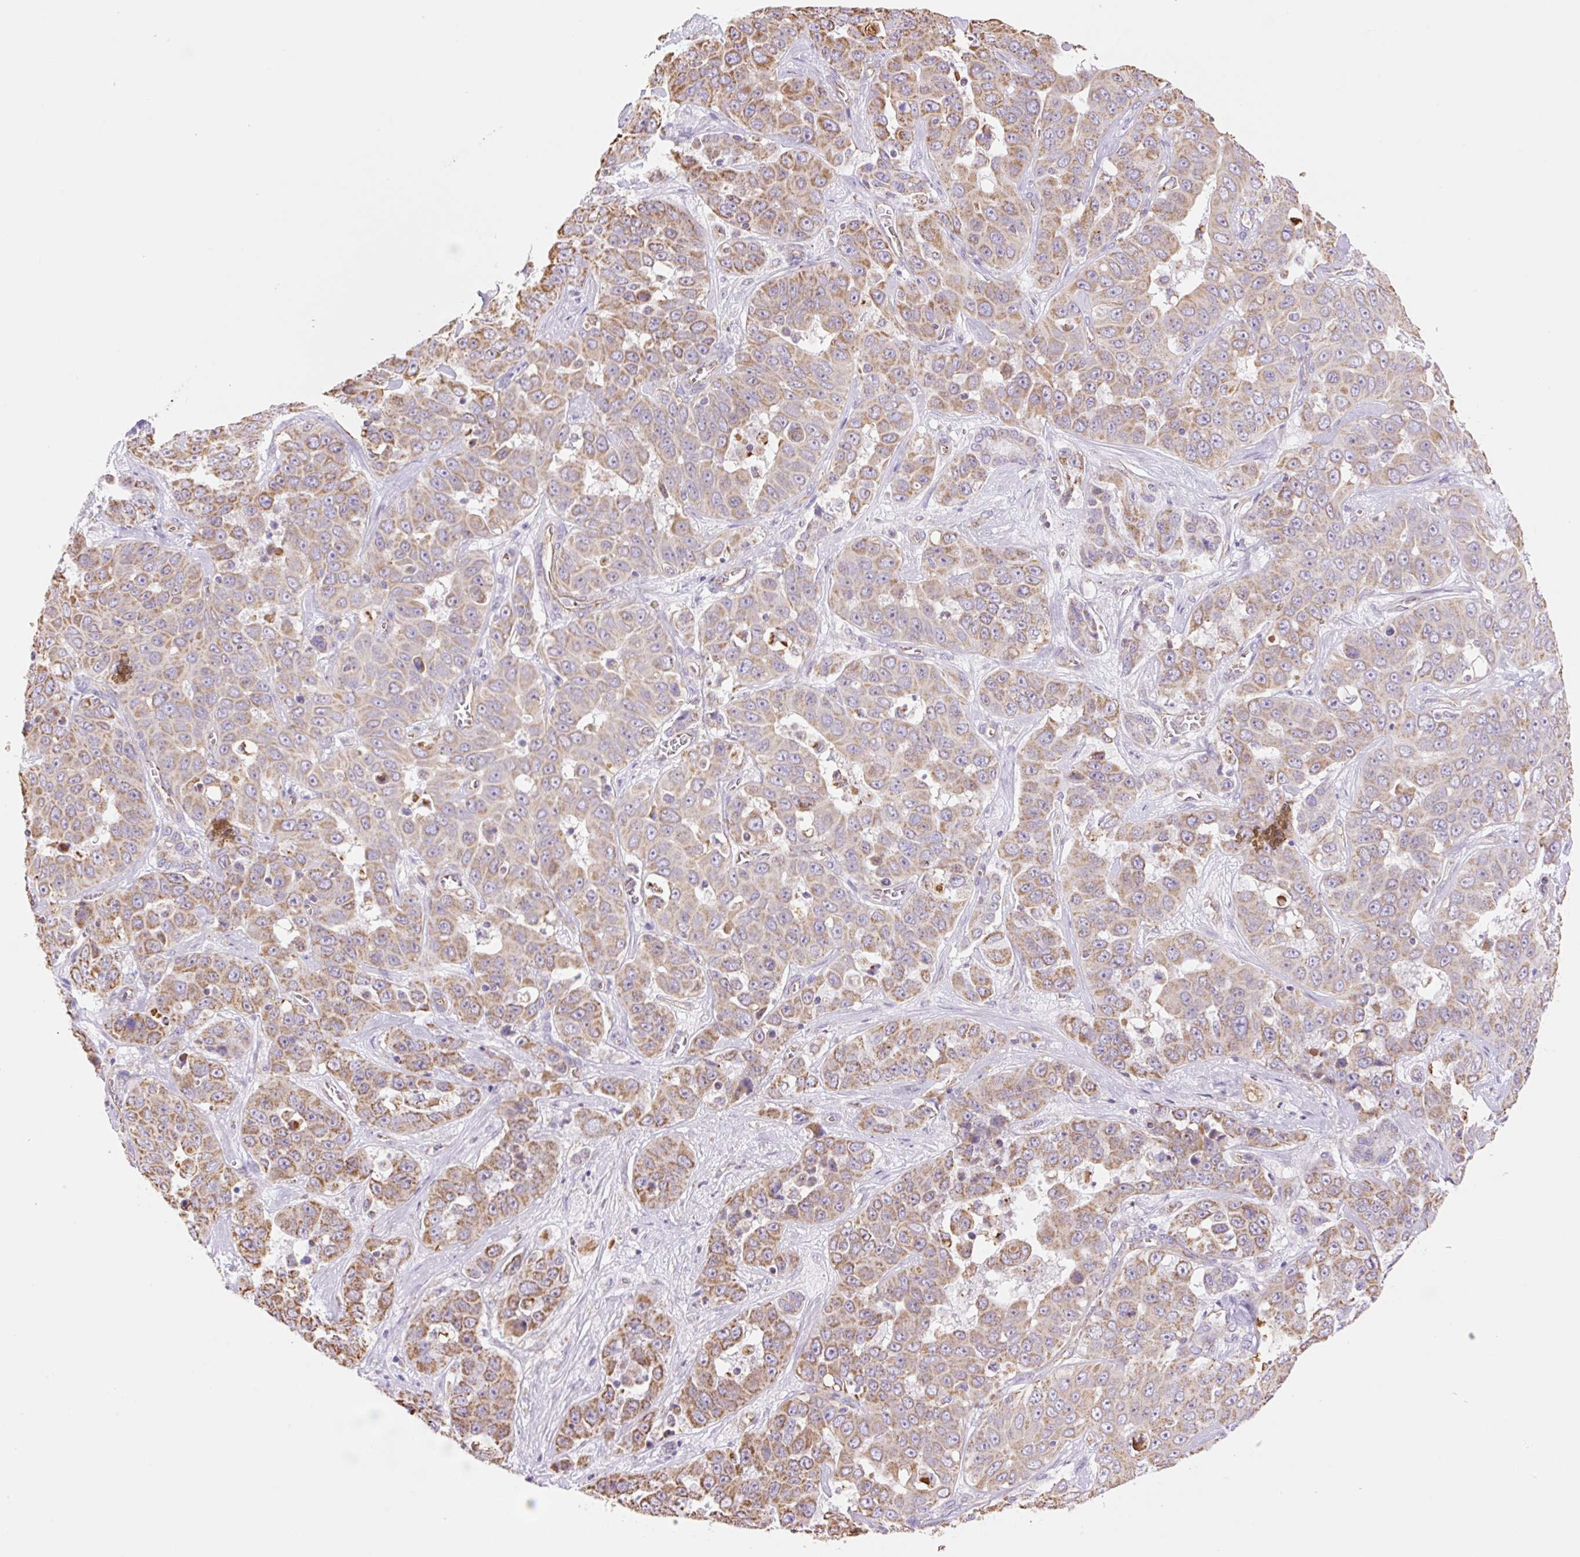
{"staining": {"intensity": "moderate", "quantity": "25%-75%", "location": "cytoplasmic/membranous"}, "tissue": "liver cancer", "cell_type": "Tumor cells", "image_type": "cancer", "snomed": [{"axis": "morphology", "description": "Cholangiocarcinoma"}, {"axis": "topography", "description": "Liver"}], "caption": "Liver cancer (cholangiocarcinoma) tissue reveals moderate cytoplasmic/membranous expression in about 25%-75% of tumor cells", "gene": "ESAM", "patient": {"sex": "female", "age": 52}}